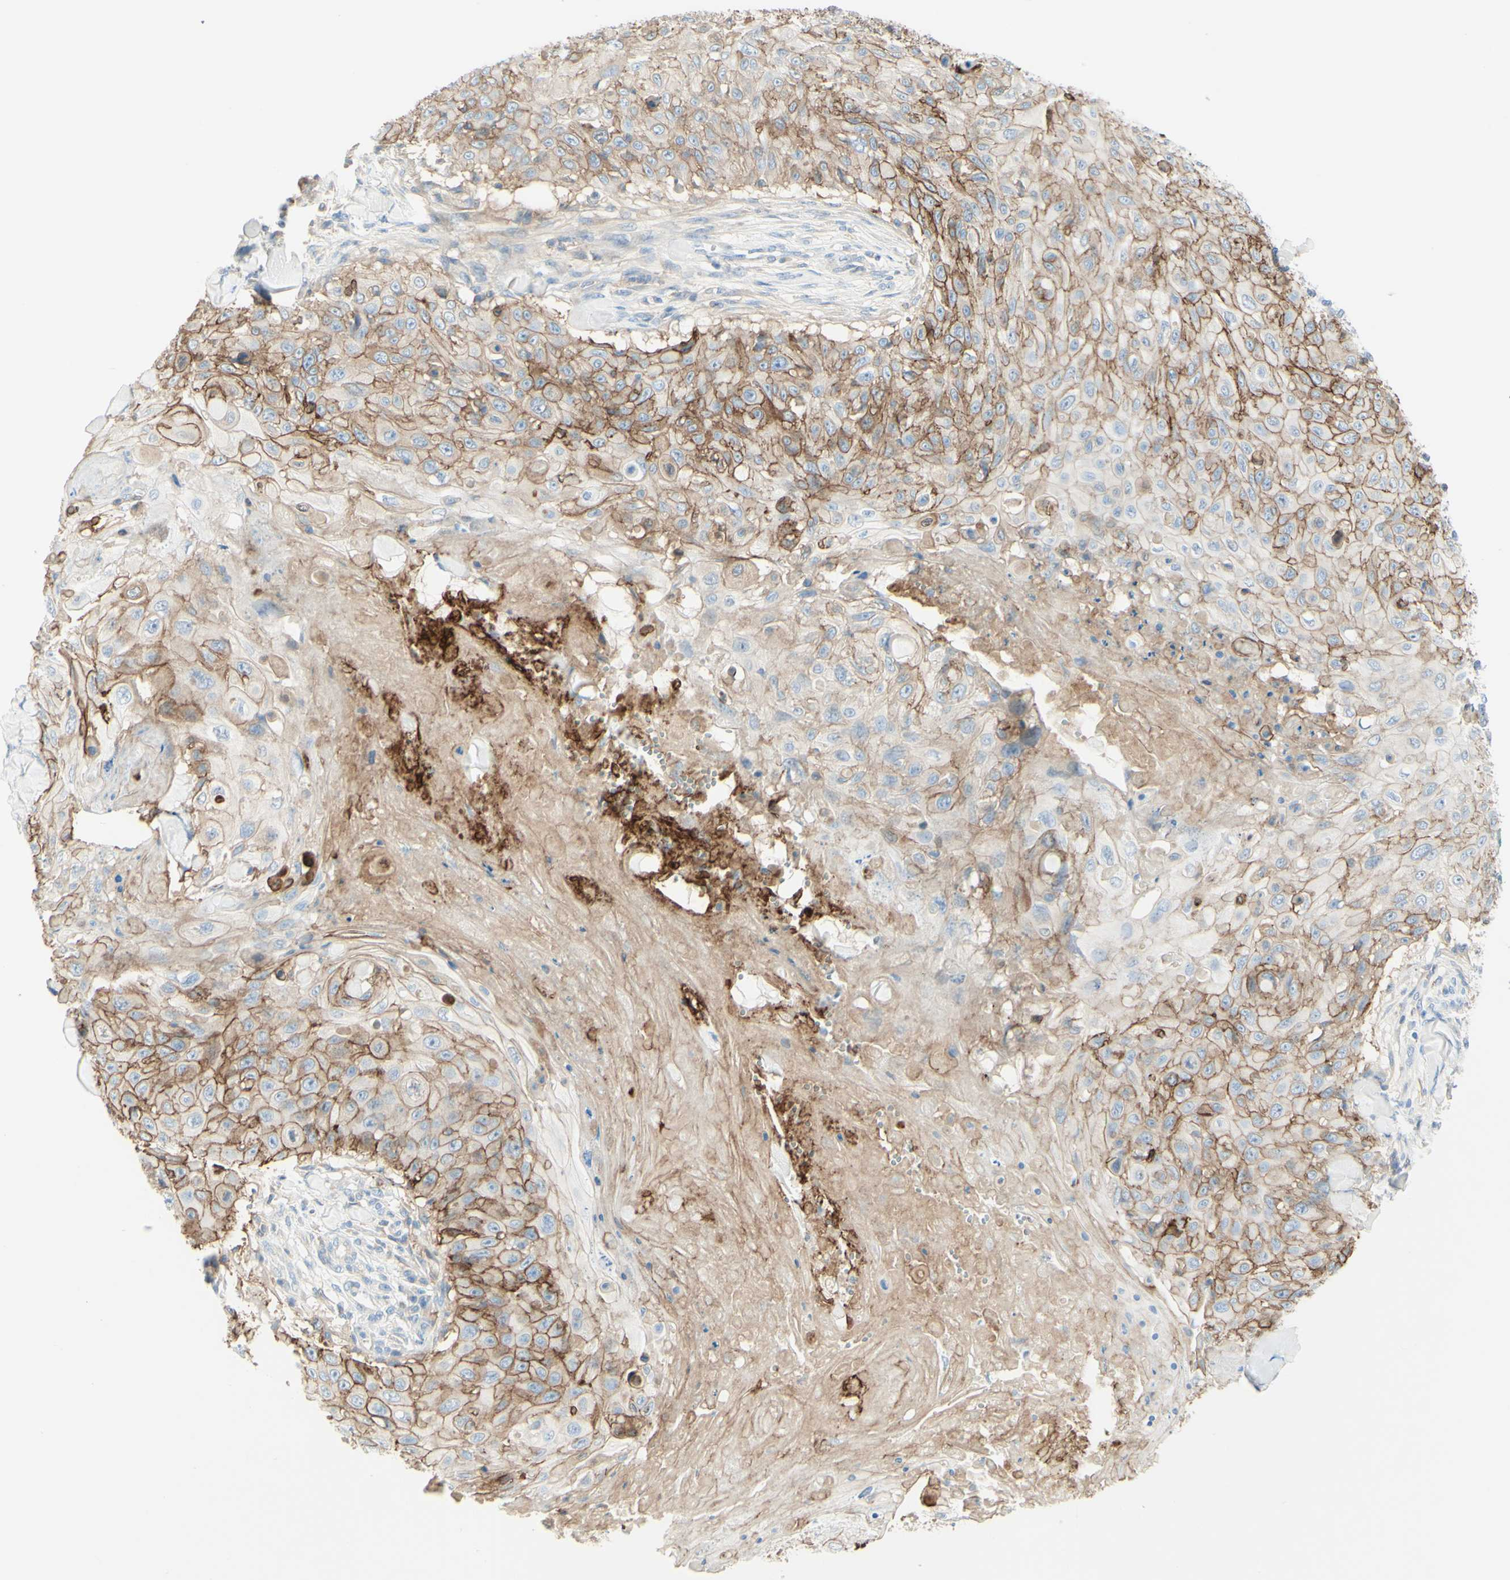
{"staining": {"intensity": "moderate", "quantity": "25%-75%", "location": "cytoplasmic/membranous"}, "tissue": "skin cancer", "cell_type": "Tumor cells", "image_type": "cancer", "snomed": [{"axis": "morphology", "description": "Squamous cell carcinoma, NOS"}, {"axis": "topography", "description": "Skin"}], "caption": "Skin cancer (squamous cell carcinoma) was stained to show a protein in brown. There is medium levels of moderate cytoplasmic/membranous expression in approximately 25%-75% of tumor cells.", "gene": "ALCAM", "patient": {"sex": "male", "age": 86}}